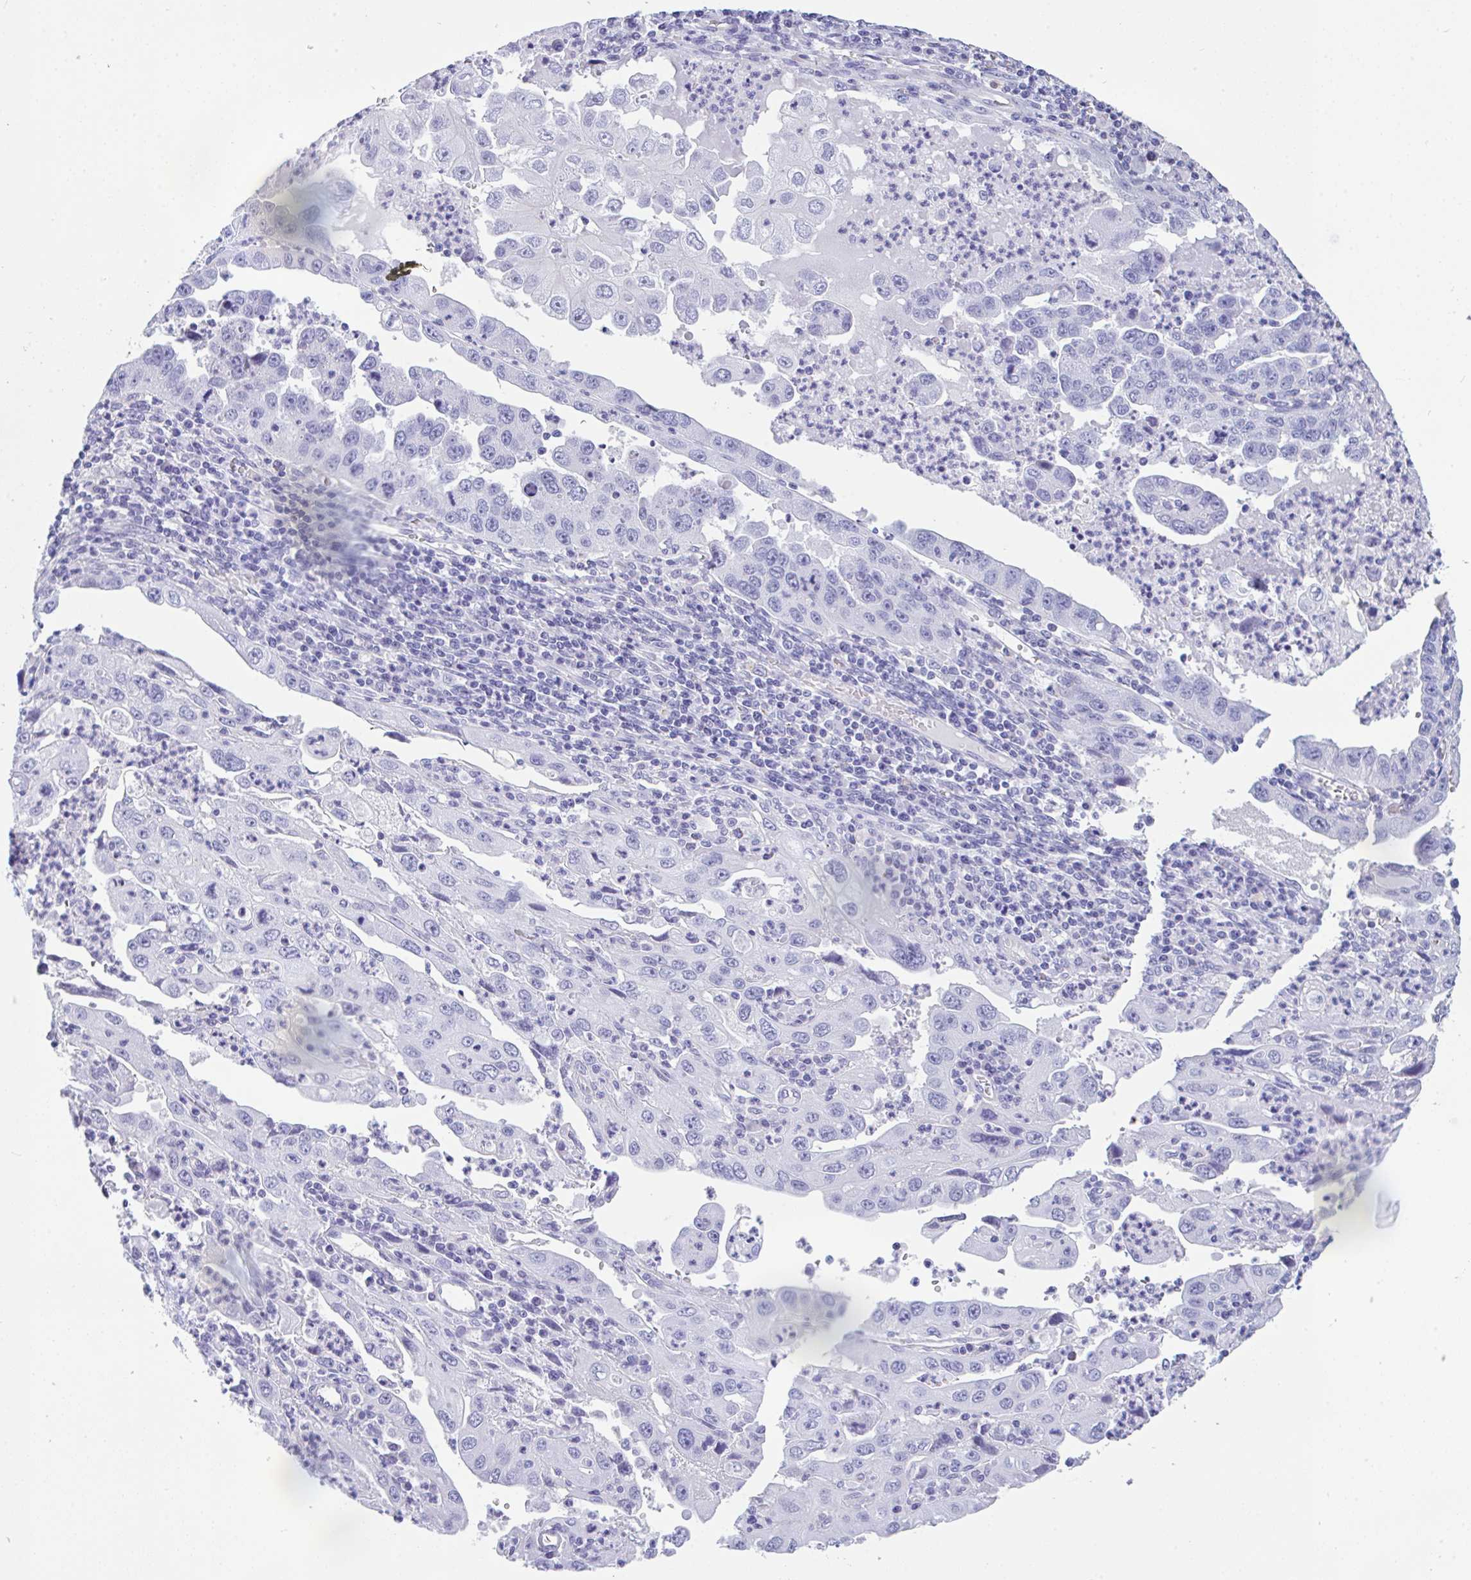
{"staining": {"intensity": "negative", "quantity": "none", "location": "none"}, "tissue": "endometrial cancer", "cell_type": "Tumor cells", "image_type": "cancer", "snomed": [{"axis": "morphology", "description": "Adenocarcinoma, NOS"}, {"axis": "topography", "description": "Uterus"}], "caption": "This is an IHC micrograph of adenocarcinoma (endometrial). There is no positivity in tumor cells.", "gene": "NDUFAF8", "patient": {"sex": "female", "age": 62}}